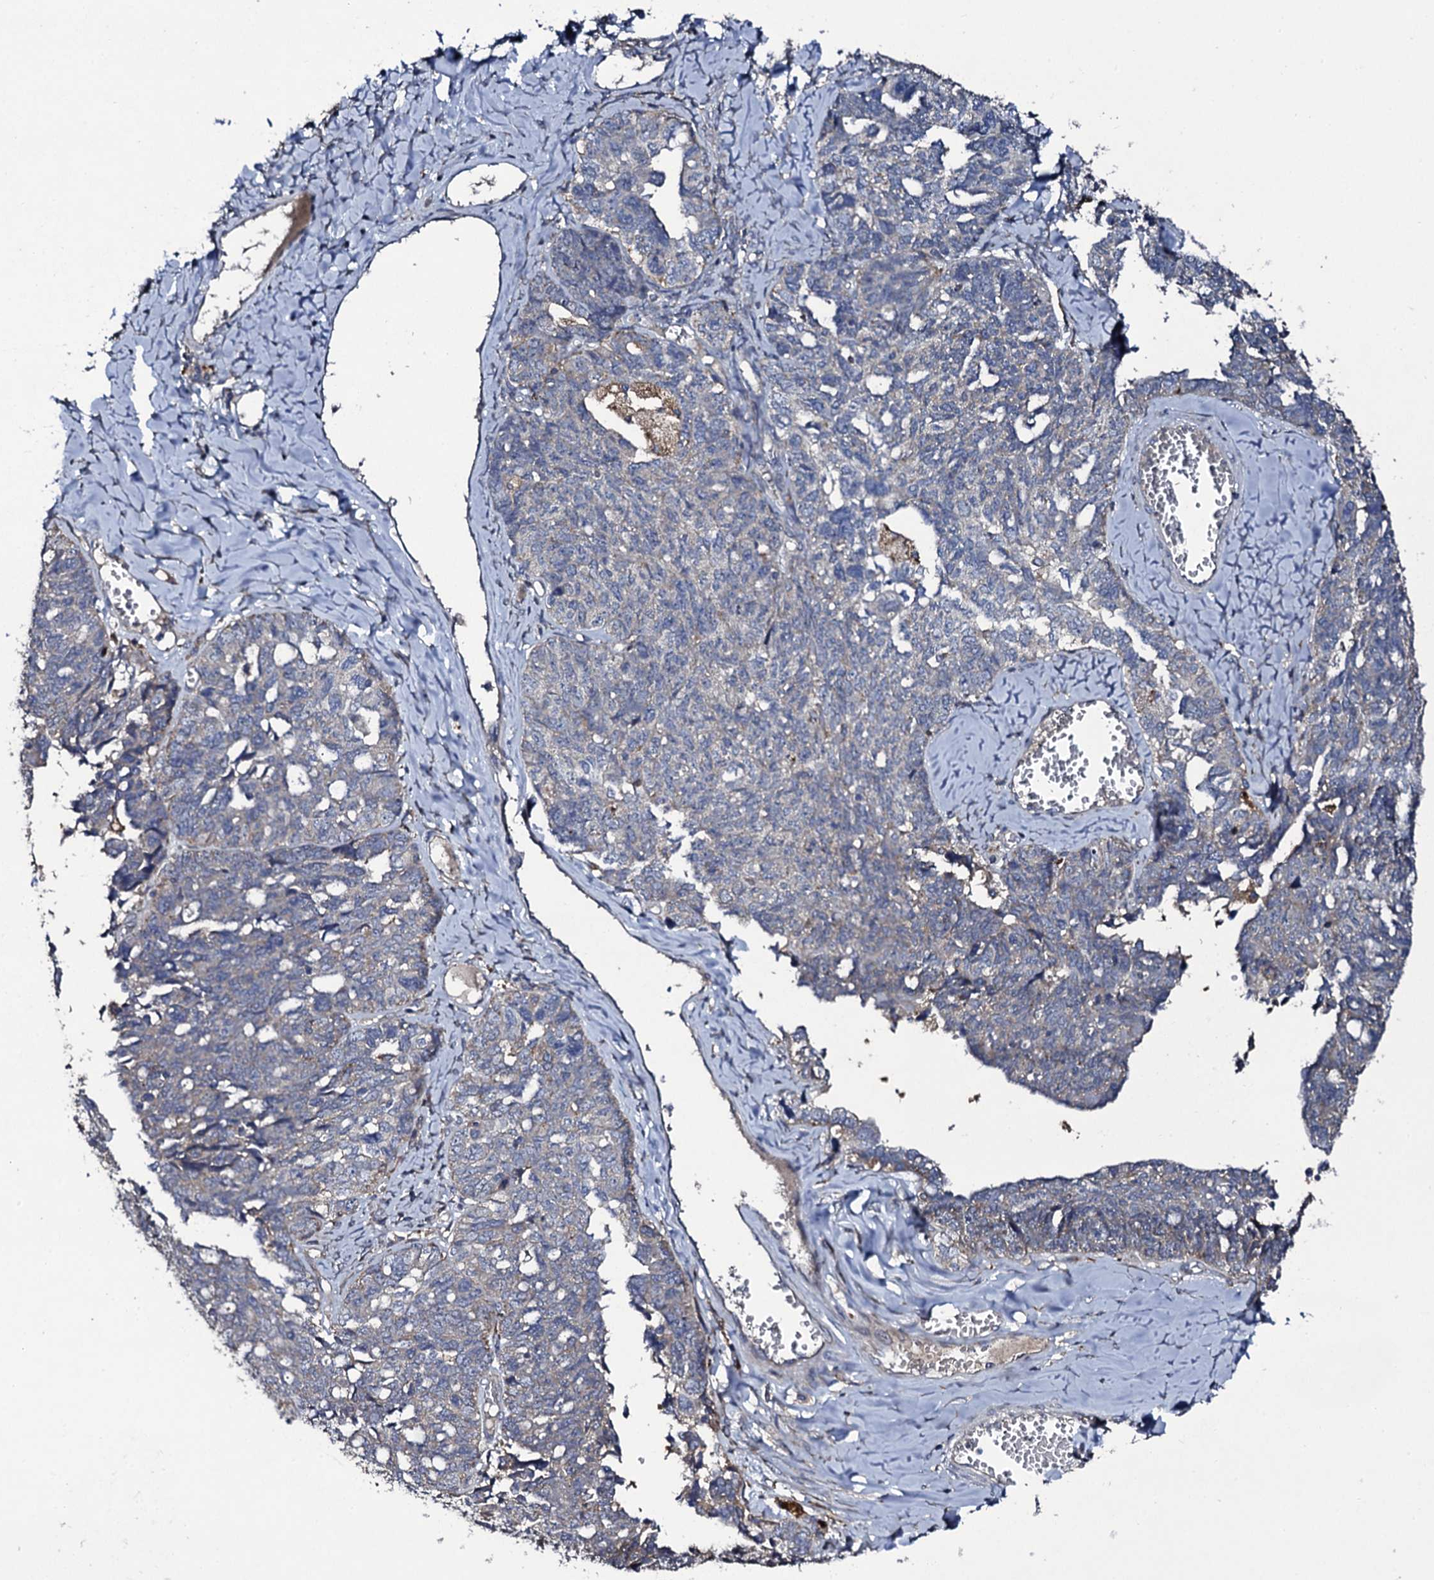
{"staining": {"intensity": "negative", "quantity": "none", "location": "none"}, "tissue": "ovarian cancer", "cell_type": "Tumor cells", "image_type": "cancer", "snomed": [{"axis": "morphology", "description": "Cystadenocarcinoma, serous, NOS"}, {"axis": "topography", "description": "Ovary"}], "caption": "Immunohistochemistry (IHC) micrograph of ovarian serous cystadenocarcinoma stained for a protein (brown), which exhibits no positivity in tumor cells.", "gene": "LRRC28", "patient": {"sex": "female", "age": 79}}